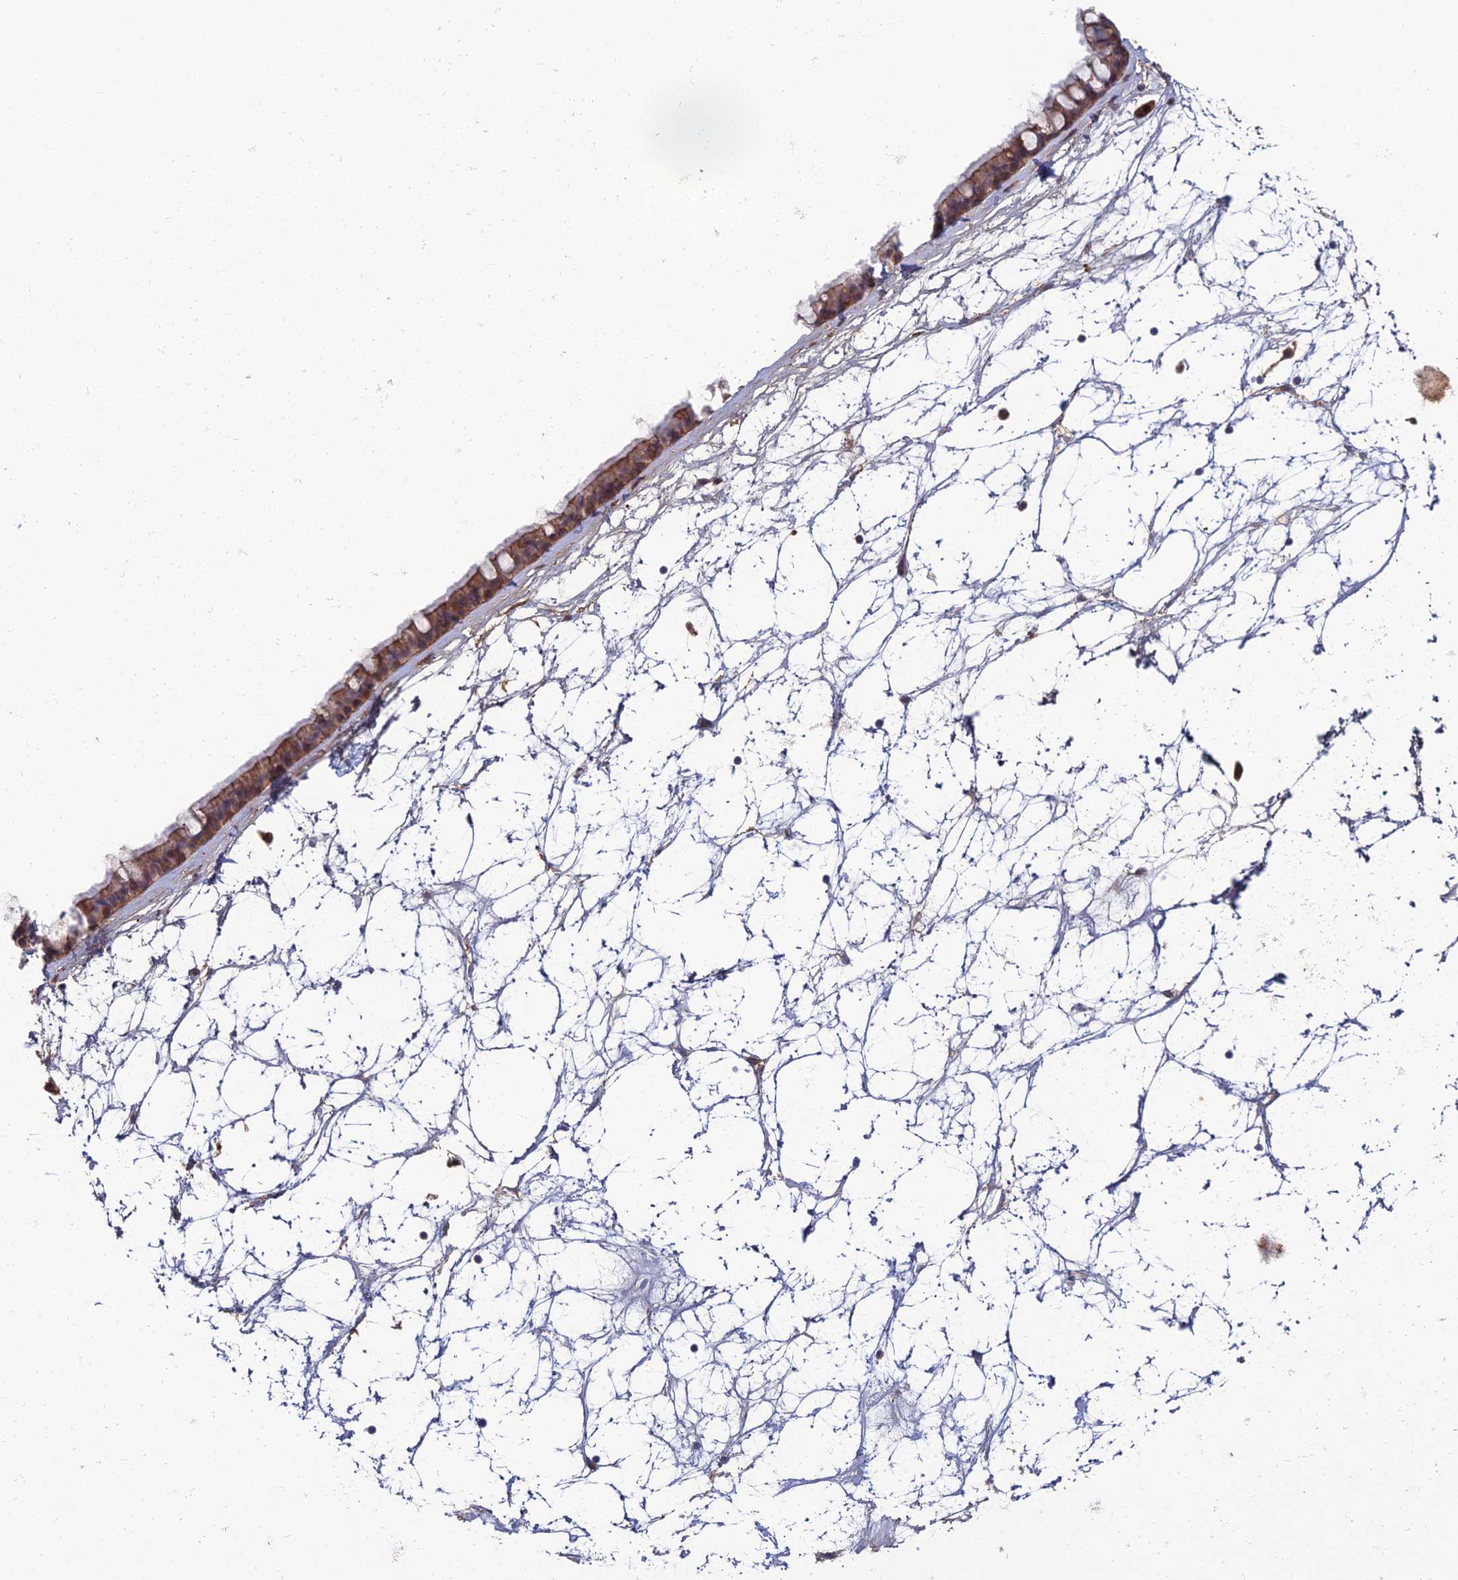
{"staining": {"intensity": "moderate", "quantity": ">75%", "location": "cytoplasmic/membranous"}, "tissue": "nasopharynx", "cell_type": "Respiratory epithelial cells", "image_type": "normal", "snomed": [{"axis": "morphology", "description": "Normal tissue, NOS"}, {"axis": "topography", "description": "Nasopharynx"}], "caption": "Respiratory epithelial cells show medium levels of moderate cytoplasmic/membranous expression in about >75% of cells in unremarkable human nasopharynx. The staining is performed using DAB brown chromogen to label protein expression. The nuclei are counter-stained blue using hematoxylin.", "gene": "ABHD1", "patient": {"sex": "male", "age": 64}}